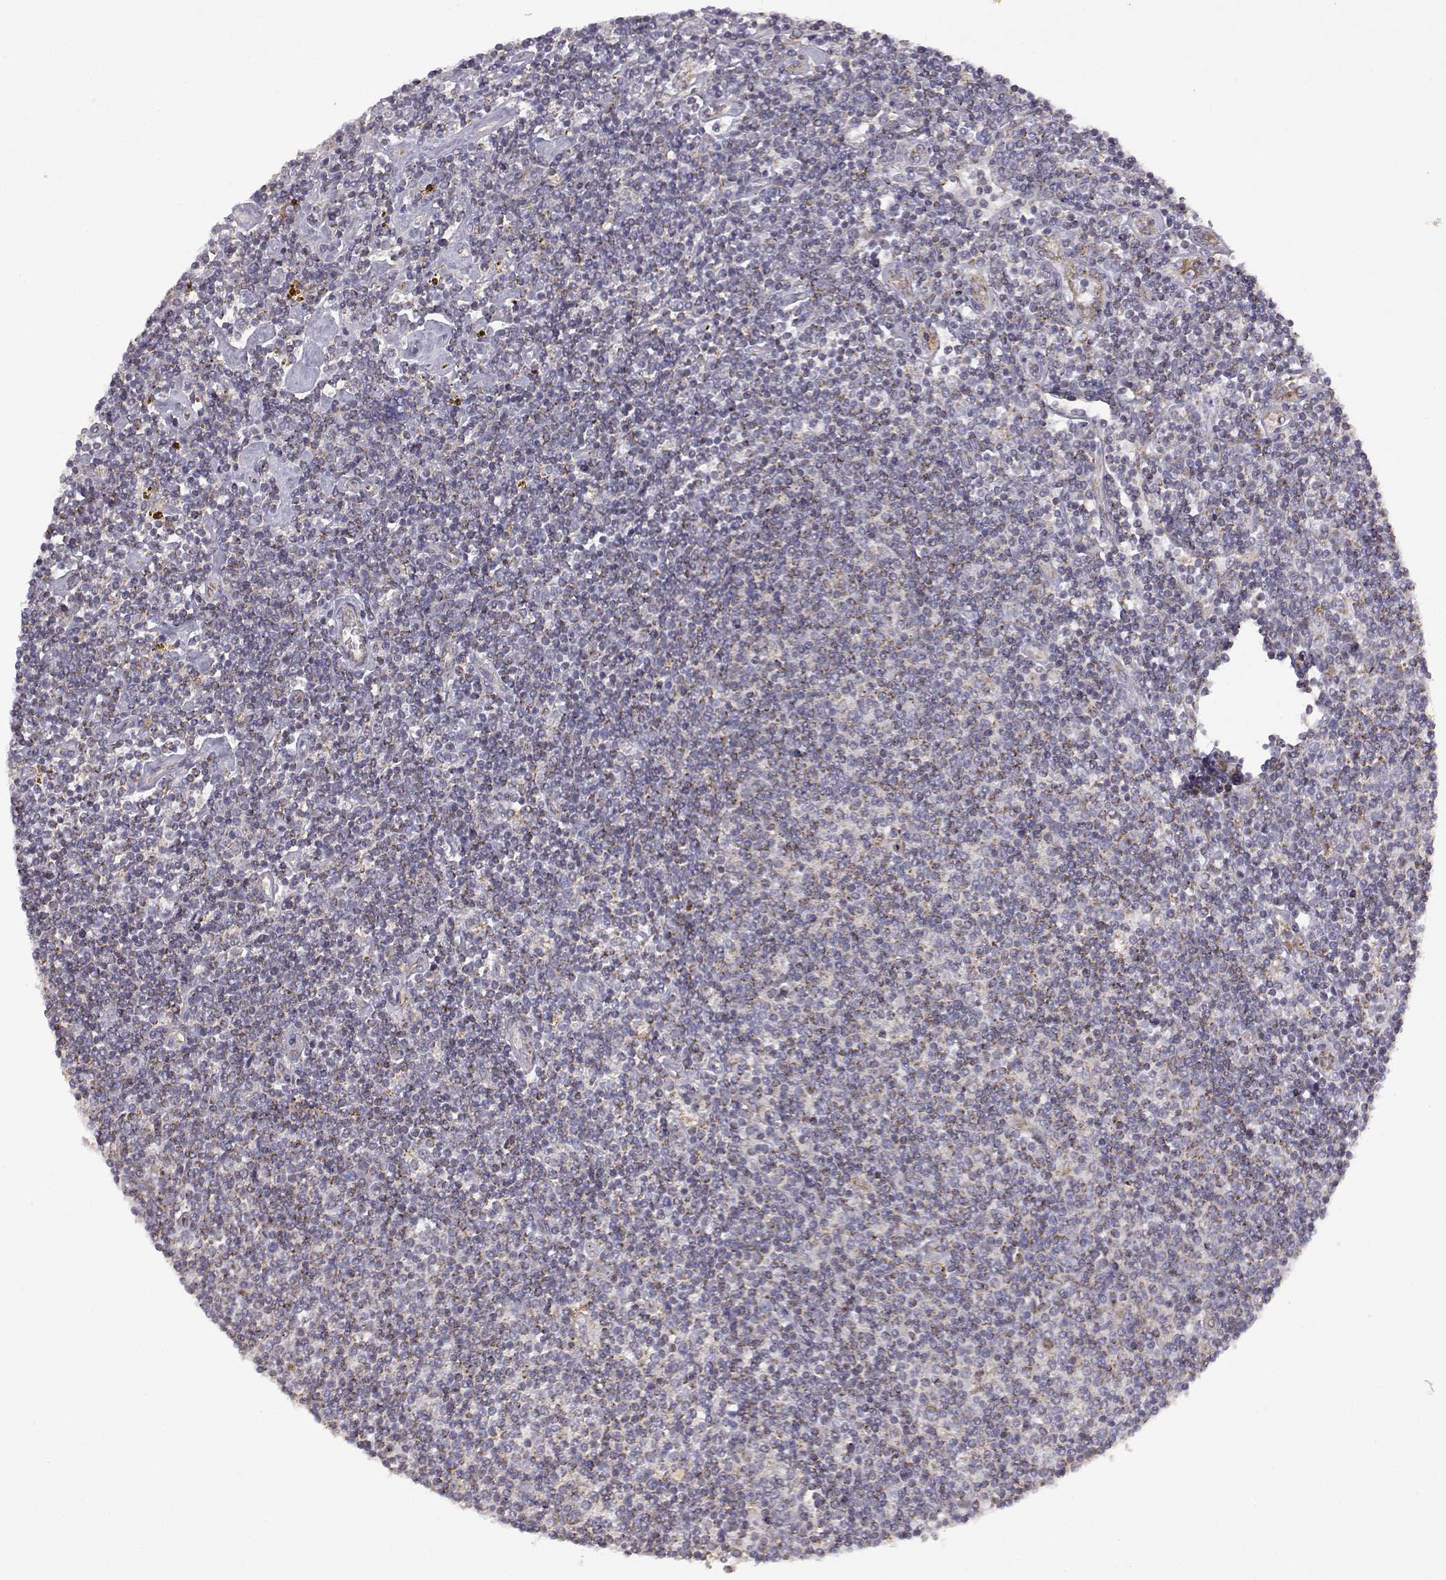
{"staining": {"intensity": "weak", "quantity": "25%-75%", "location": "cytoplasmic/membranous"}, "tissue": "lymphoma", "cell_type": "Tumor cells", "image_type": "cancer", "snomed": [{"axis": "morphology", "description": "Hodgkin's disease, NOS"}, {"axis": "topography", "description": "Lymph node"}], "caption": "This is an image of immunohistochemistry (IHC) staining of lymphoma, which shows weak positivity in the cytoplasmic/membranous of tumor cells.", "gene": "DDC", "patient": {"sex": "male", "age": 40}}